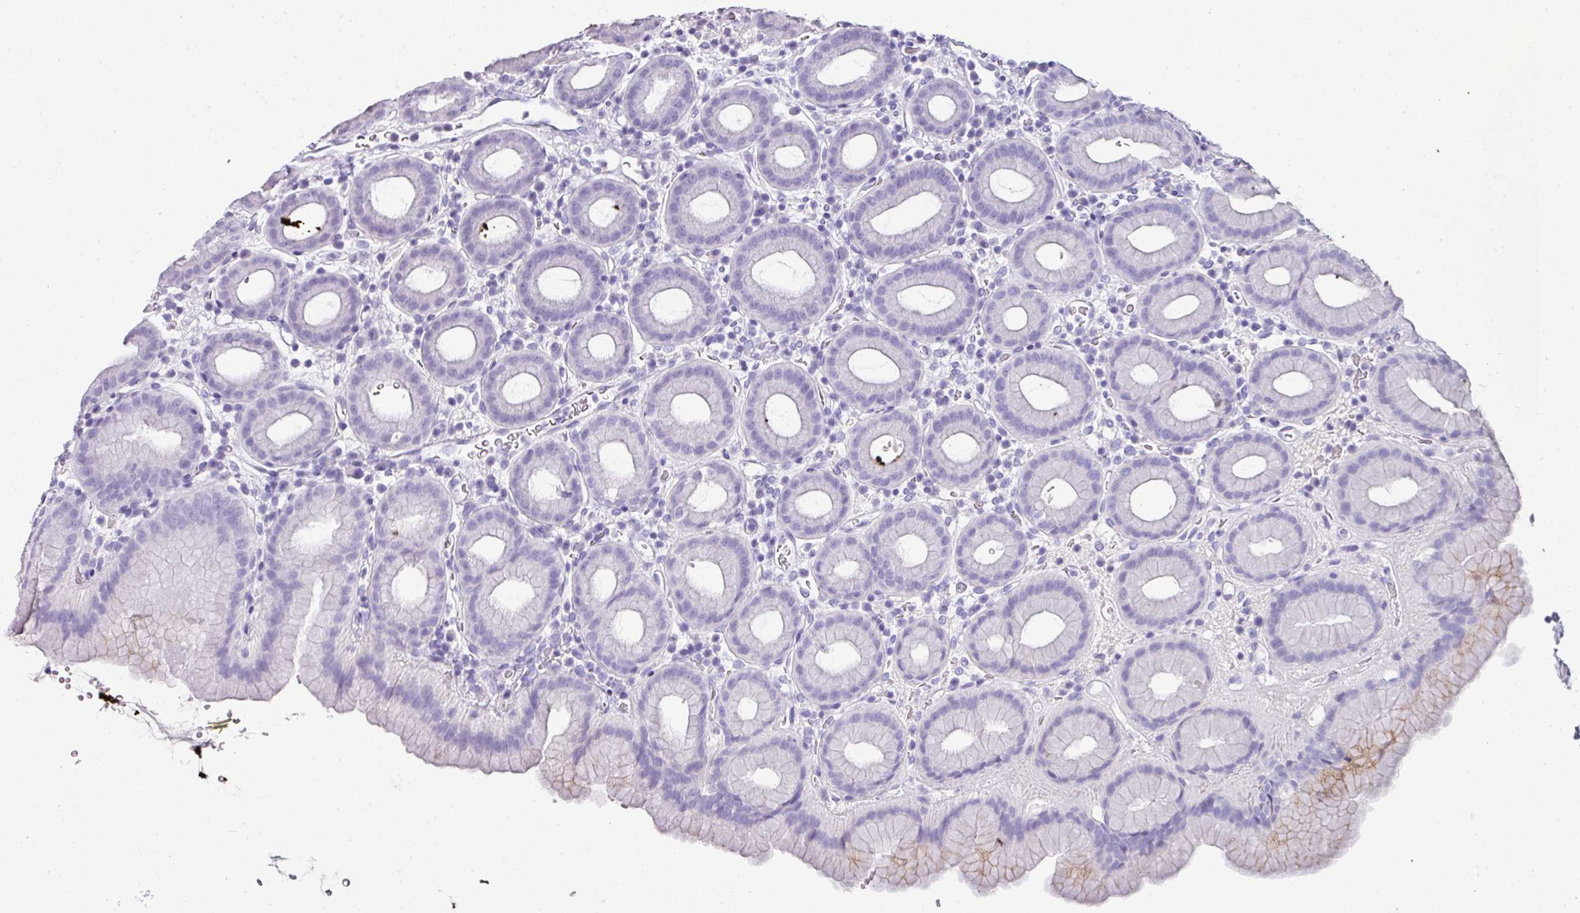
{"staining": {"intensity": "weak", "quantity": "<25%", "location": "cytoplasmic/membranous"}, "tissue": "stomach", "cell_type": "Glandular cells", "image_type": "normal", "snomed": [{"axis": "morphology", "description": "Normal tissue, NOS"}, {"axis": "topography", "description": "Stomach, upper"}, {"axis": "topography", "description": "Stomach, lower"}, {"axis": "topography", "description": "Small intestine"}], "caption": "This photomicrograph is of unremarkable stomach stained with IHC to label a protein in brown with the nuclei are counter-stained blue. There is no expression in glandular cells. (Brightfield microscopy of DAB immunohistochemistry at high magnification).", "gene": "NAPSA", "patient": {"sex": "male", "age": 68}}